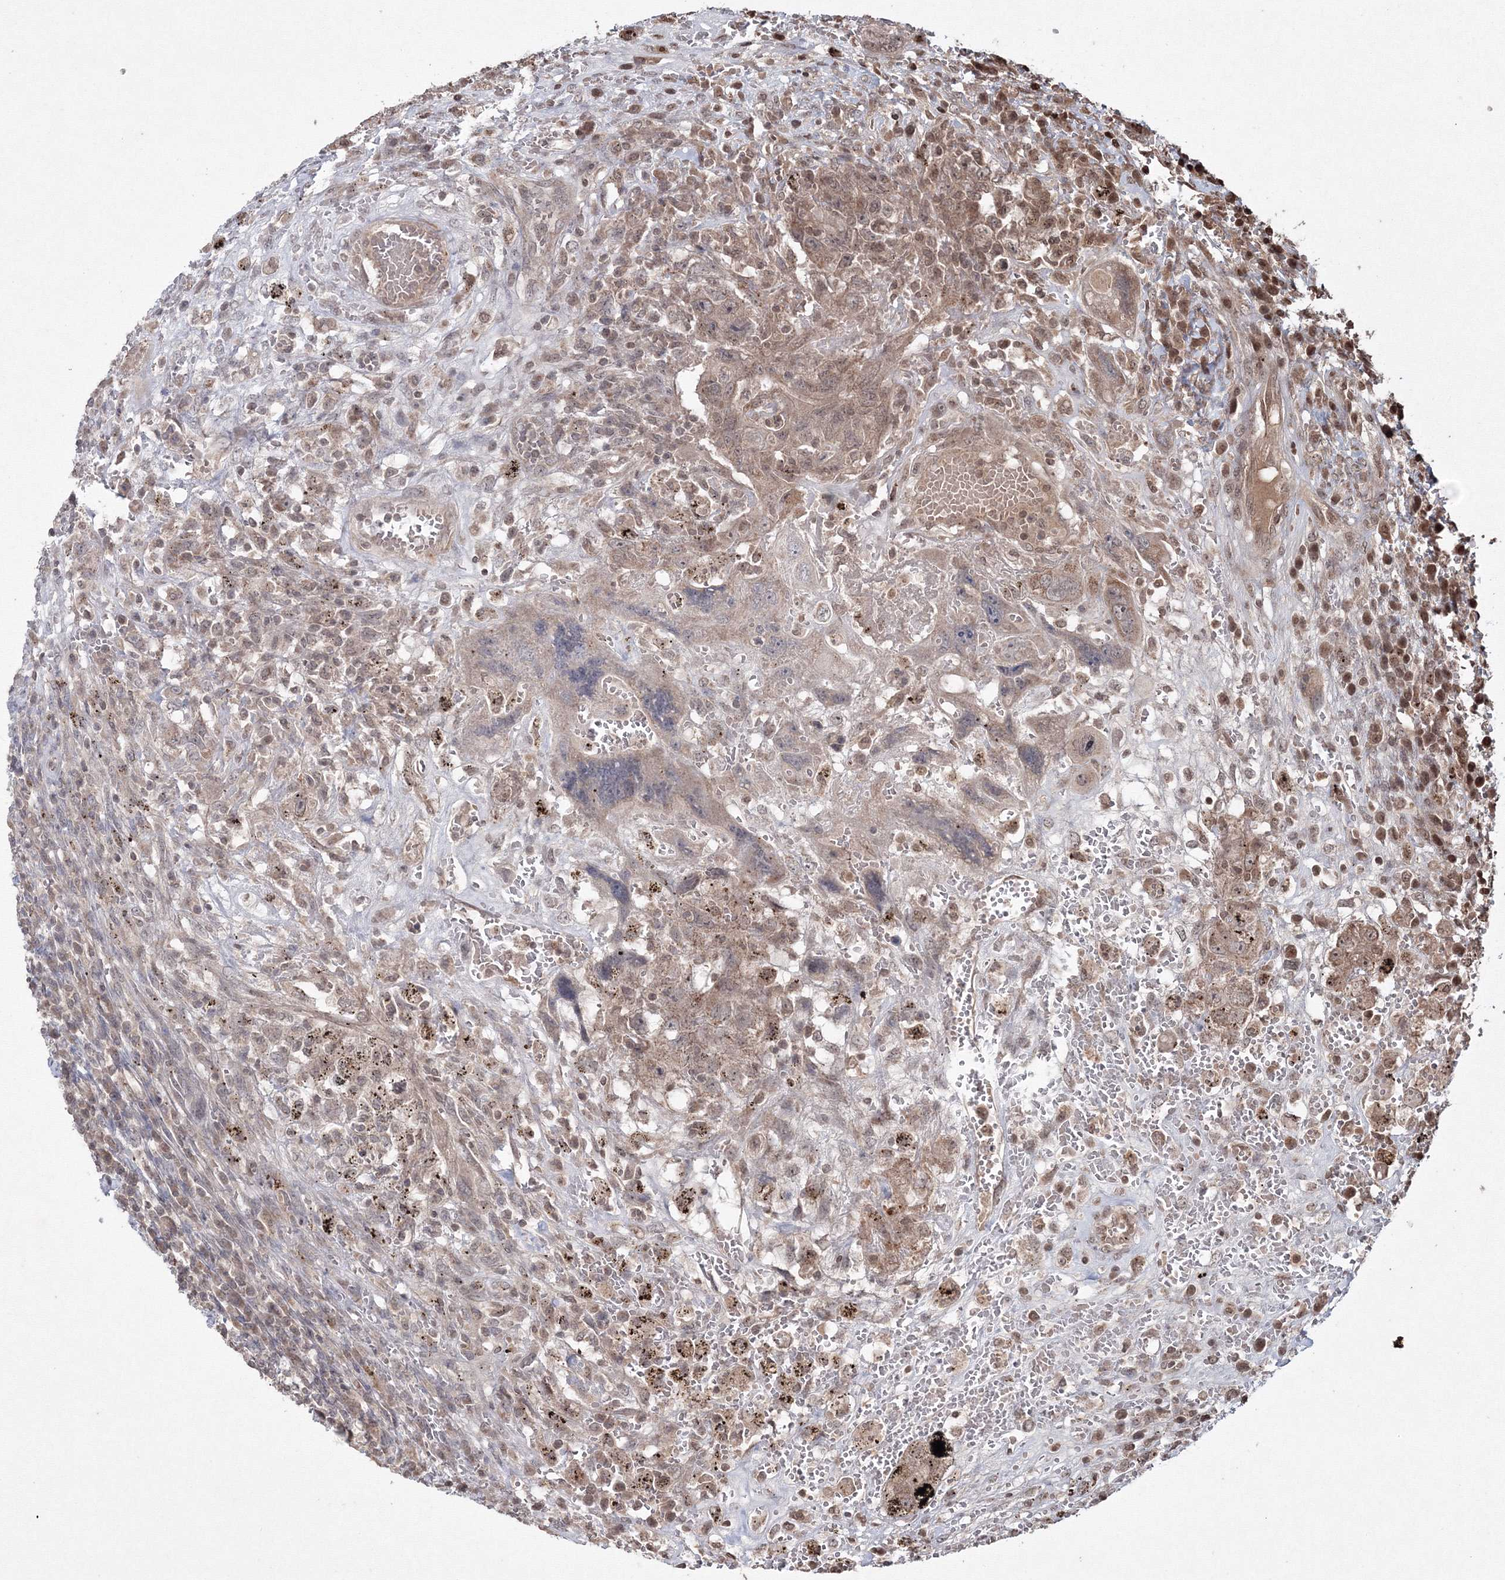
{"staining": {"intensity": "weak", "quantity": ">75%", "location": "cytoplasmic/membranous,nuclear"}, "tissue": "testis cancer", "cell_type": "Tumor cells", "image_type": "cancer", "snomed": [{"axis": "morphology", "description": "Carcinoma, Embryonal, NOS"}, {"axis": "topography", "description": "Testis"}], "caption": "A photomicrograph of human testis cancer (embryonal carcinoma) stained for a protein exhibits weak cytoplasmic/membranous and nuclear brown staining in tumor cells.", "gene": "PEX13", "patient": {"sex": "male", "age": 26}}